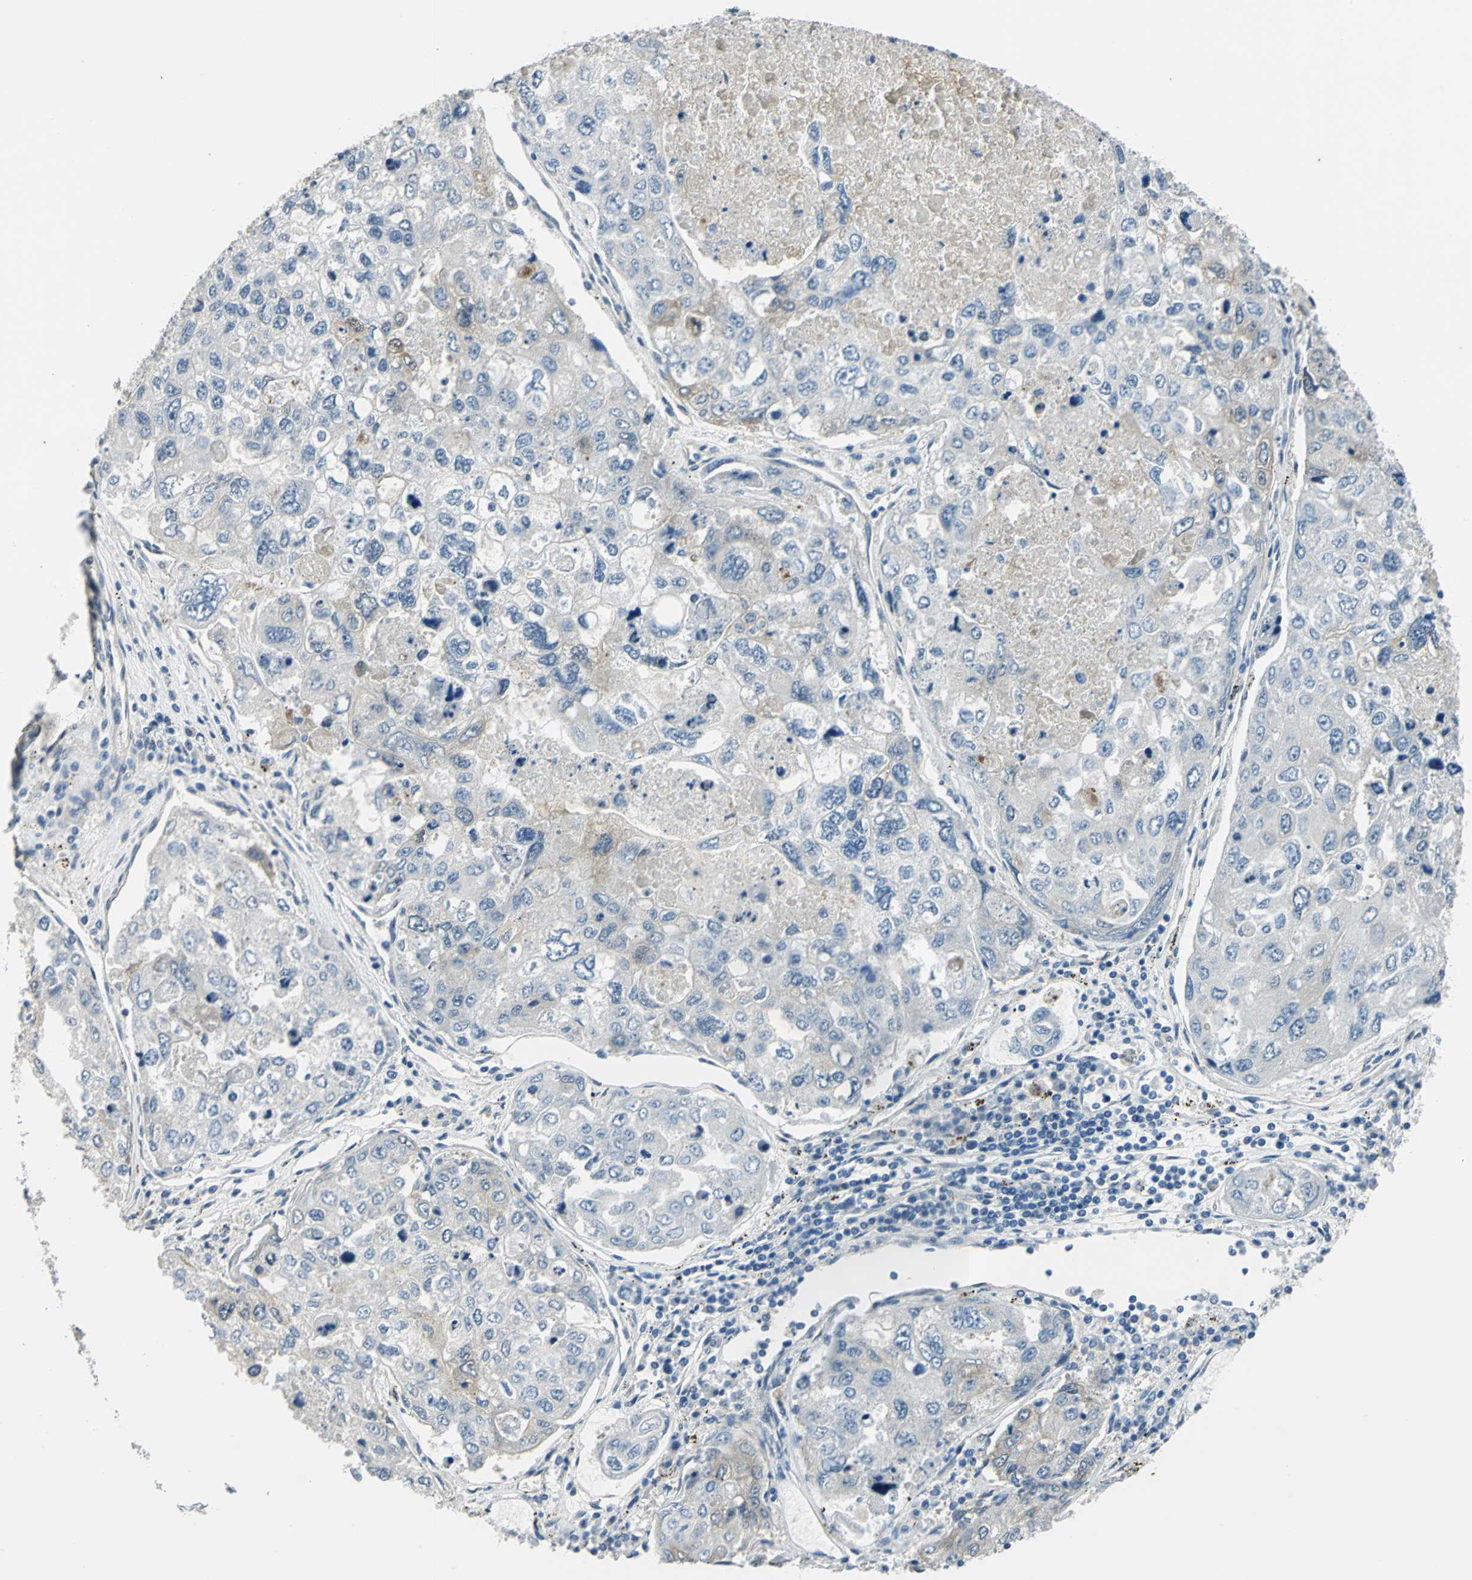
{"staining": {"intensity": "negative", "quantity": "none", "location": "none"}, "tissue": "urothelial cancer", "cell_type": "Tumor cells", "image_type": "cancer", "snomed": [{"axis": "morphology", "description": "Urothelial carcinoma, High grade"}, {"axis": "topography", "description": "Lymph node"}, {"axis": "topography", "description": "Urinary bladder"}], "caption": "A high-resolution photomicrograph shows immunohistochemistry staining of urothelial carcinoma (high-grade), which exhibits no significant staining in tumor cells.", "gene": "CDC42EP1", "patient": {"sex": "male", "age": 51}}